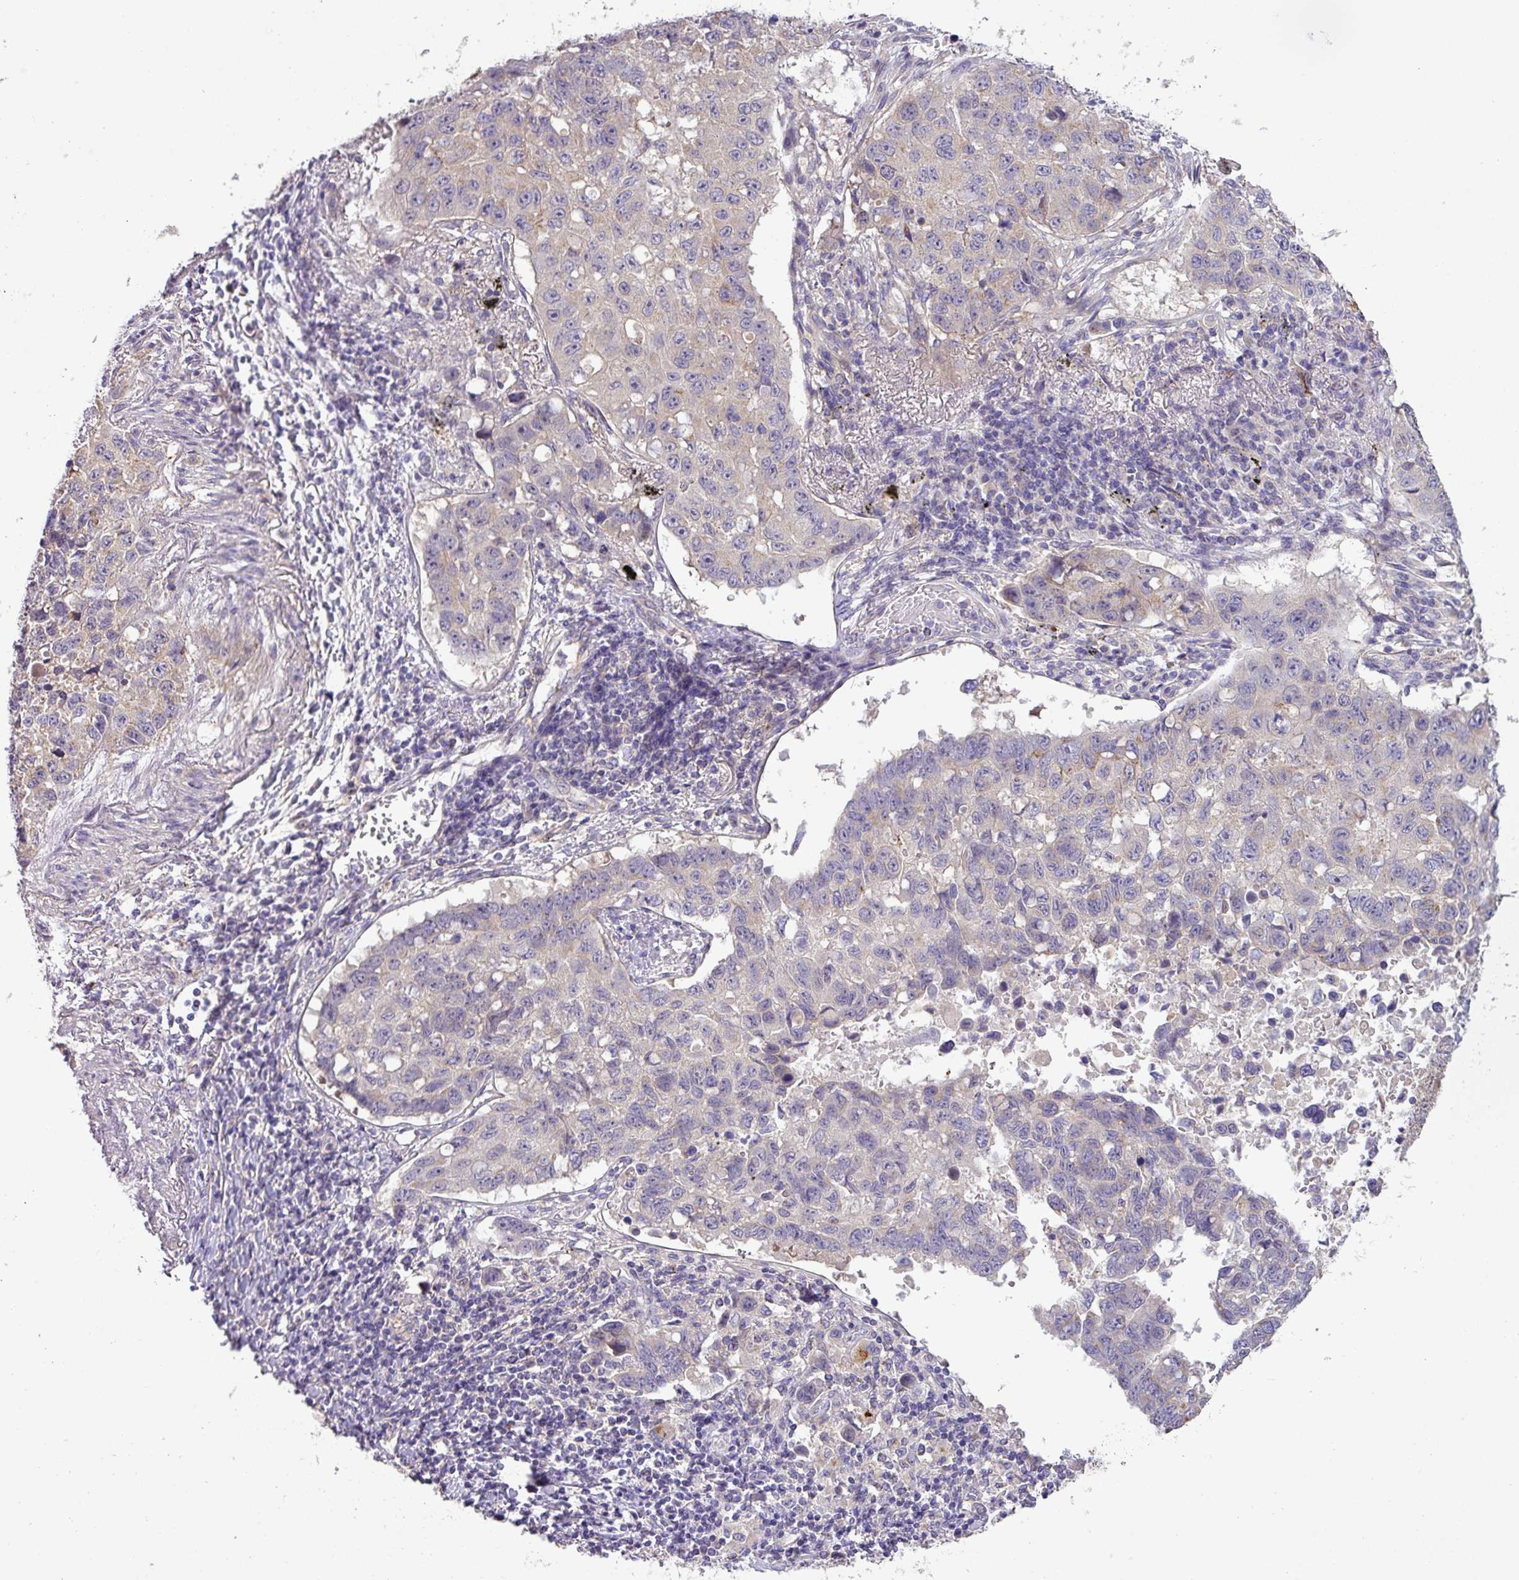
{"staining": {"intensity": "negative", "quantity": "none", "location": "none"}, "tissue": "lung cancer", "cell_type": "Tumor cells", "image_type": "cancer", "snomed": [{"axis": "morphology", "description": "Squamous cell carcinoma, NOS"}, {"axis": "topography", "description": "Lung"}], "caption": "High power microscopy histopathology image of an immunohistochemistry micrograph of lung squamous cell carcinoma, revealing no significant expression in tumor cells.", "gene": "GALNT12", "patient": {"sex": "male", "age": 60}}